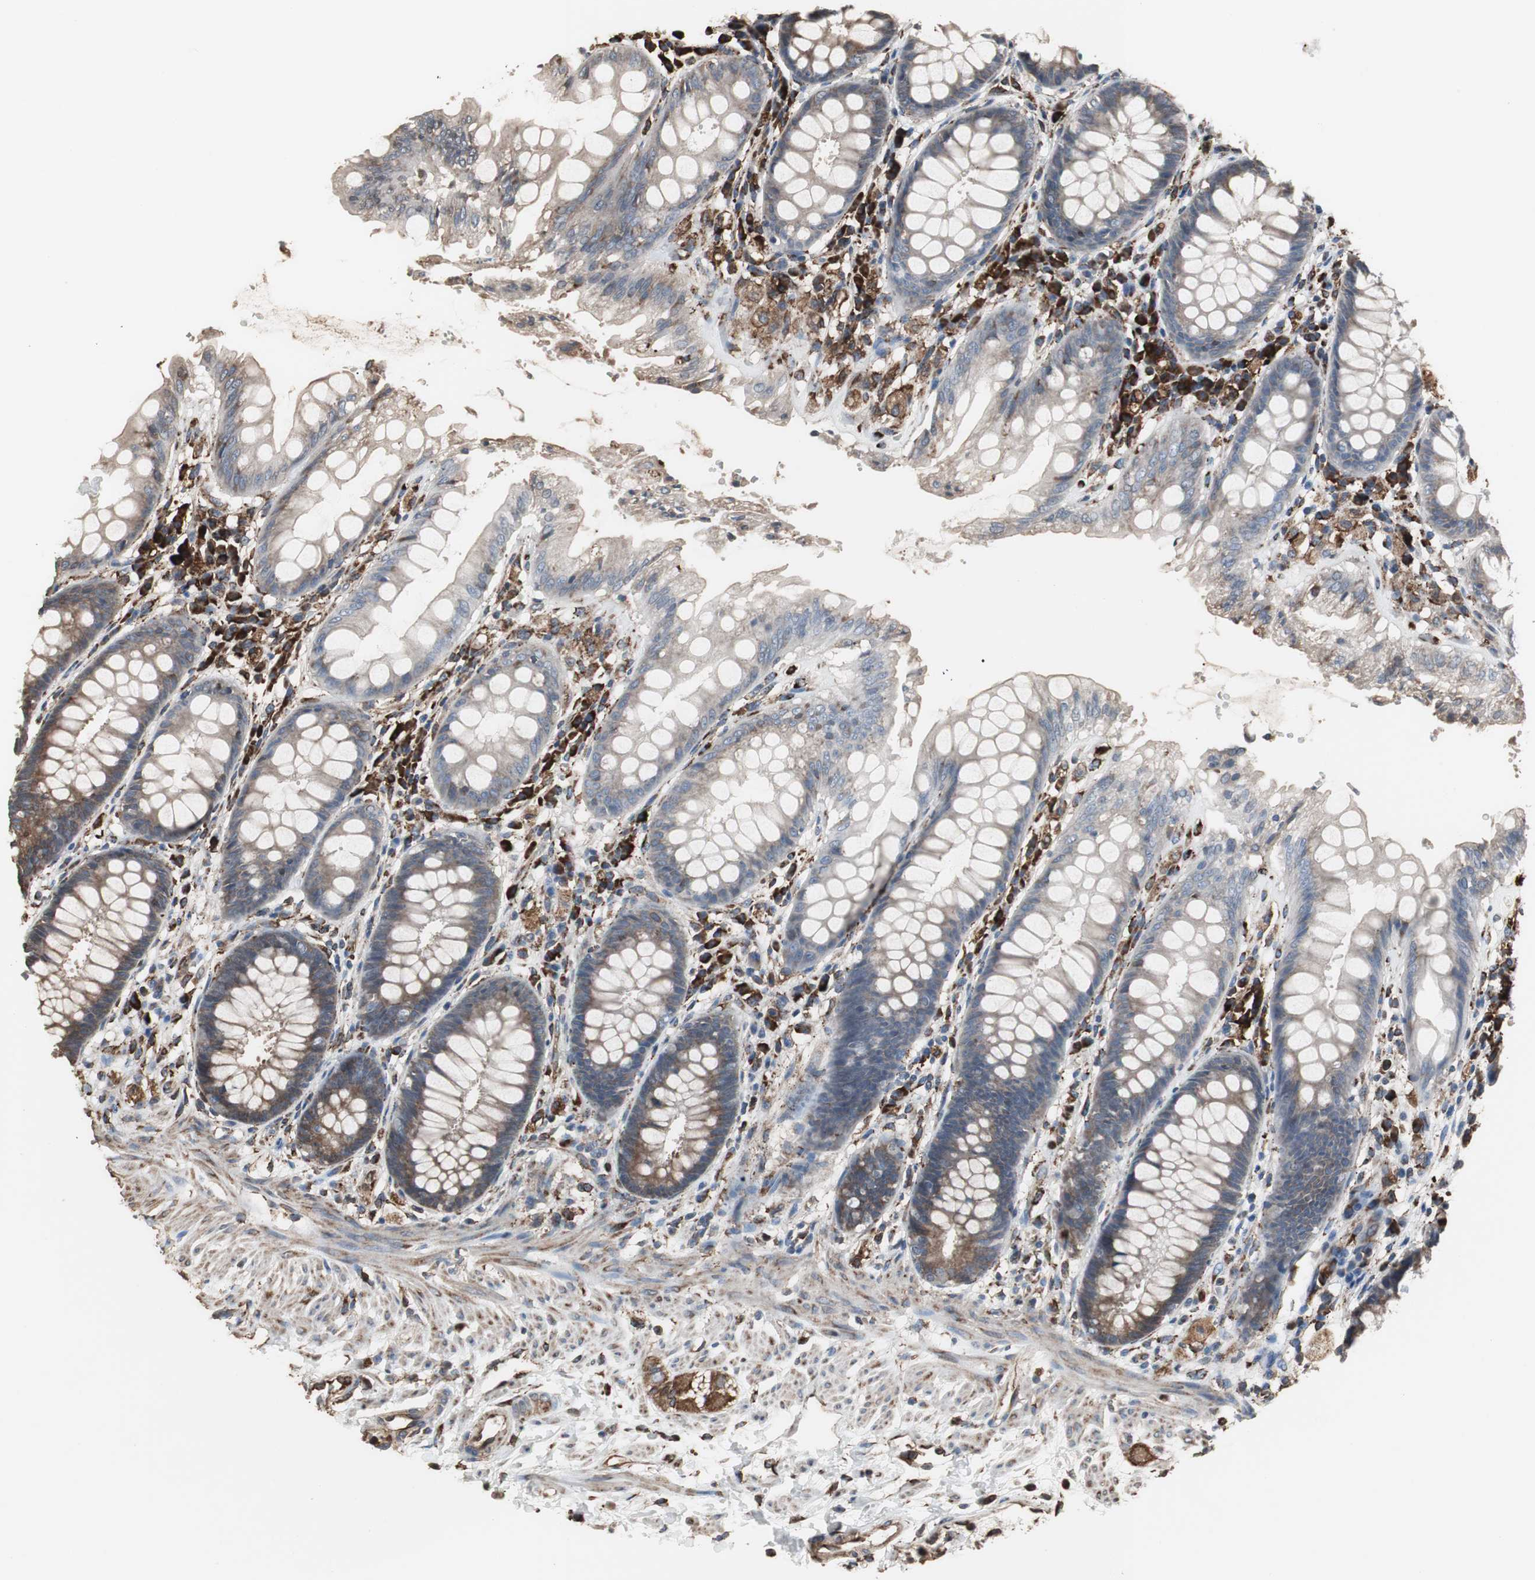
{"staining": {"intensity": "moderate", "quantity": ">75%", "location": "cytoplasmic/membranous"}, "tissue": "rectum", "cell_type": "Glandular cells", "image_type": "normal", "snomed": [{"axis": "morphology", "description": "Normal tissue, NOS"}, {"axis": "topography", "description": "Rectum"}], "caption": "Immunohistochemical staining of benign rectum exhibits >75% levels of moderate cytoplasmic/membranous protein staining in about >75% of glandular cells.", "gene": "CALU", "patient": {"sex": "female", "age": 46}}